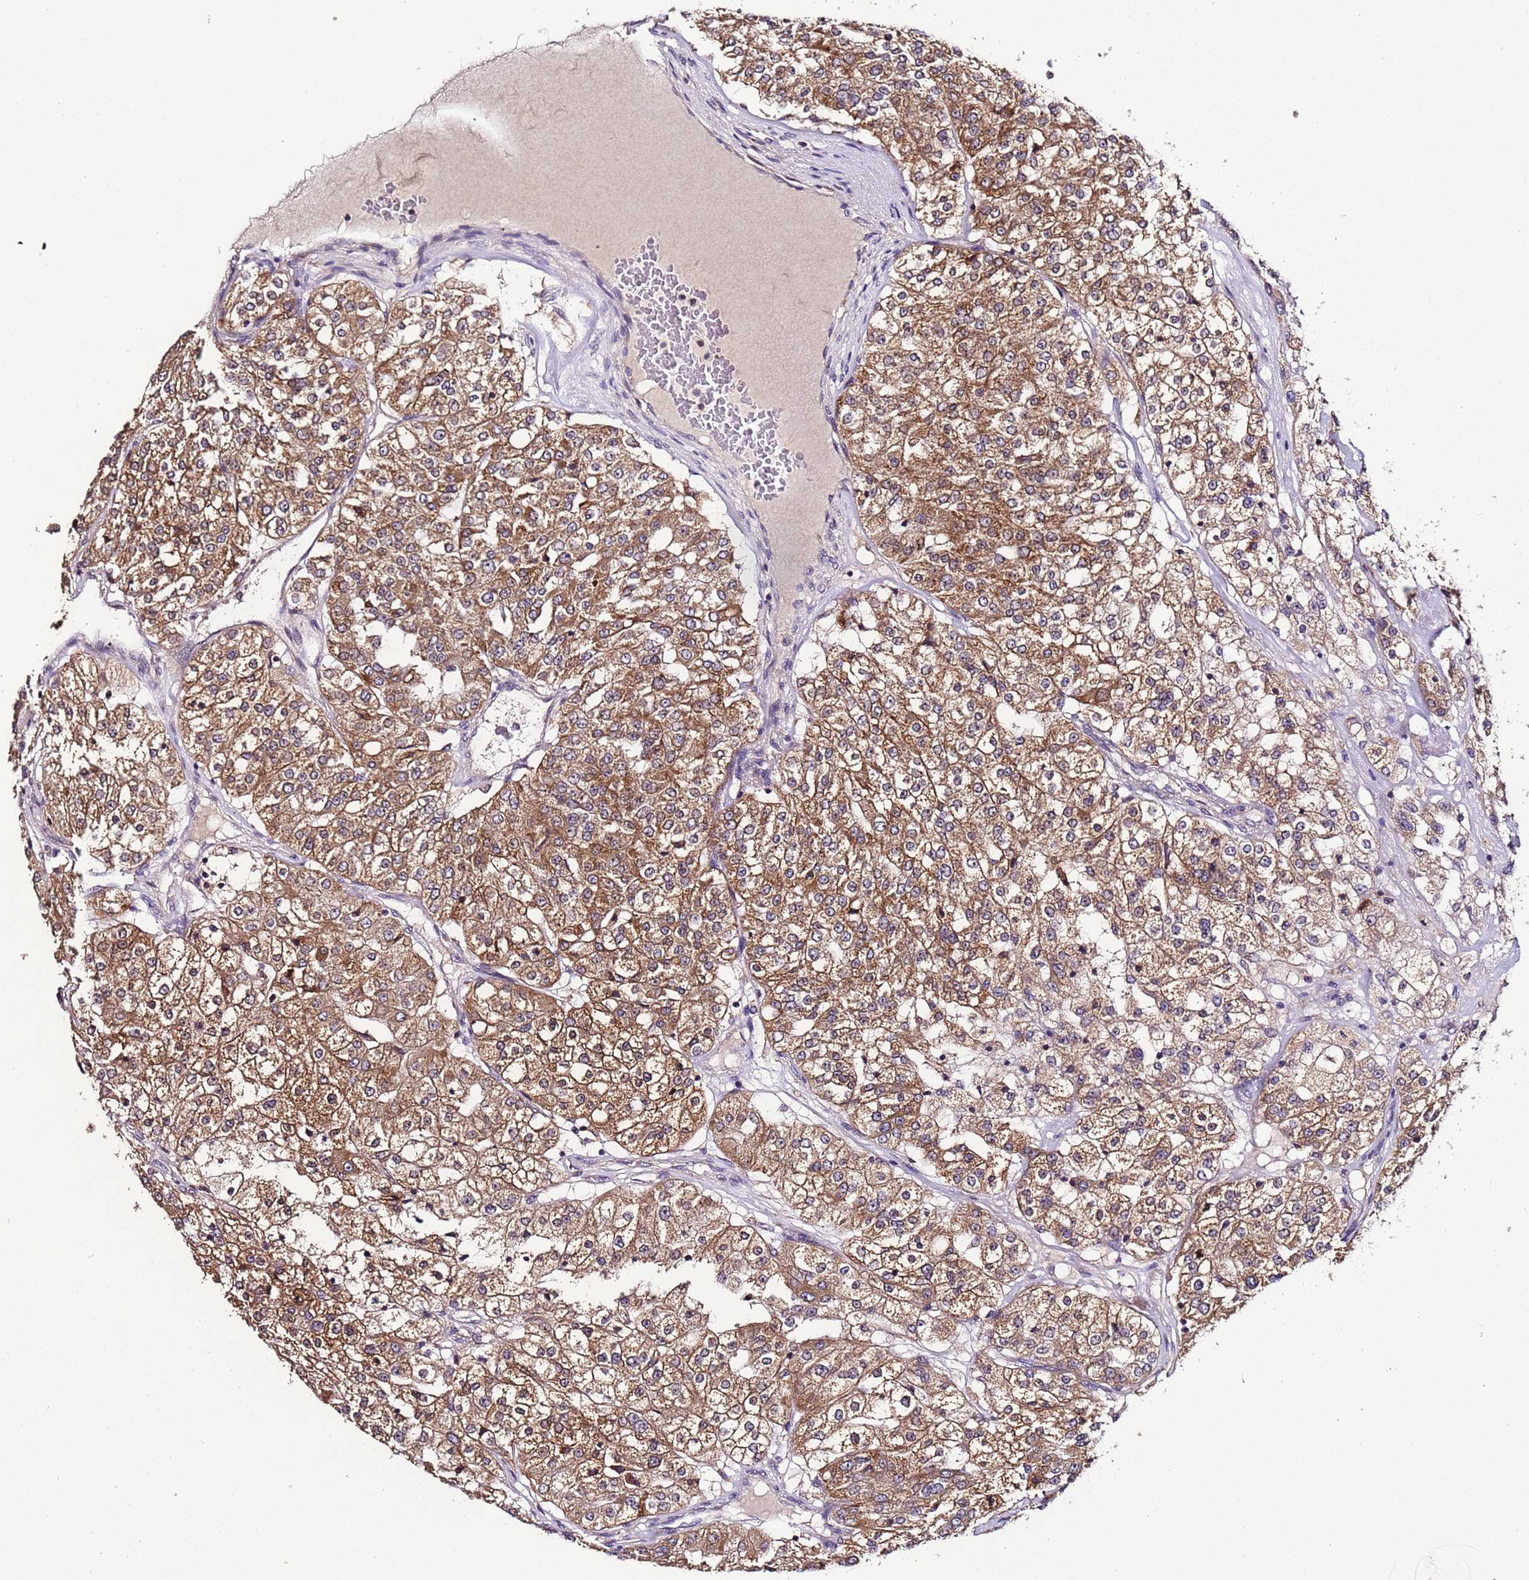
{"staining": {"intensity": "moderate", "quantity": ">75%", "location": "cytoplasmic/membranous"}, "tissue": "renal cancer", "cell_type": "Tumor cells", "image_type": "cancer", "snomed": [{"axis": "morphology", "description": "Adenocarcinoma, NOS"}, {"axis": "topography", "description": "Kidney"}], "caption": "Immunohistochemistry (IHC) micrograph of human renal cancer stained for a protein (brown), which displays medium levels of moderate cytoplasmic/membranous positivity in approximately >75% of tumor cells.", "gene": "ELMOD2", "patient": {"sex": "female", "age": 63}}